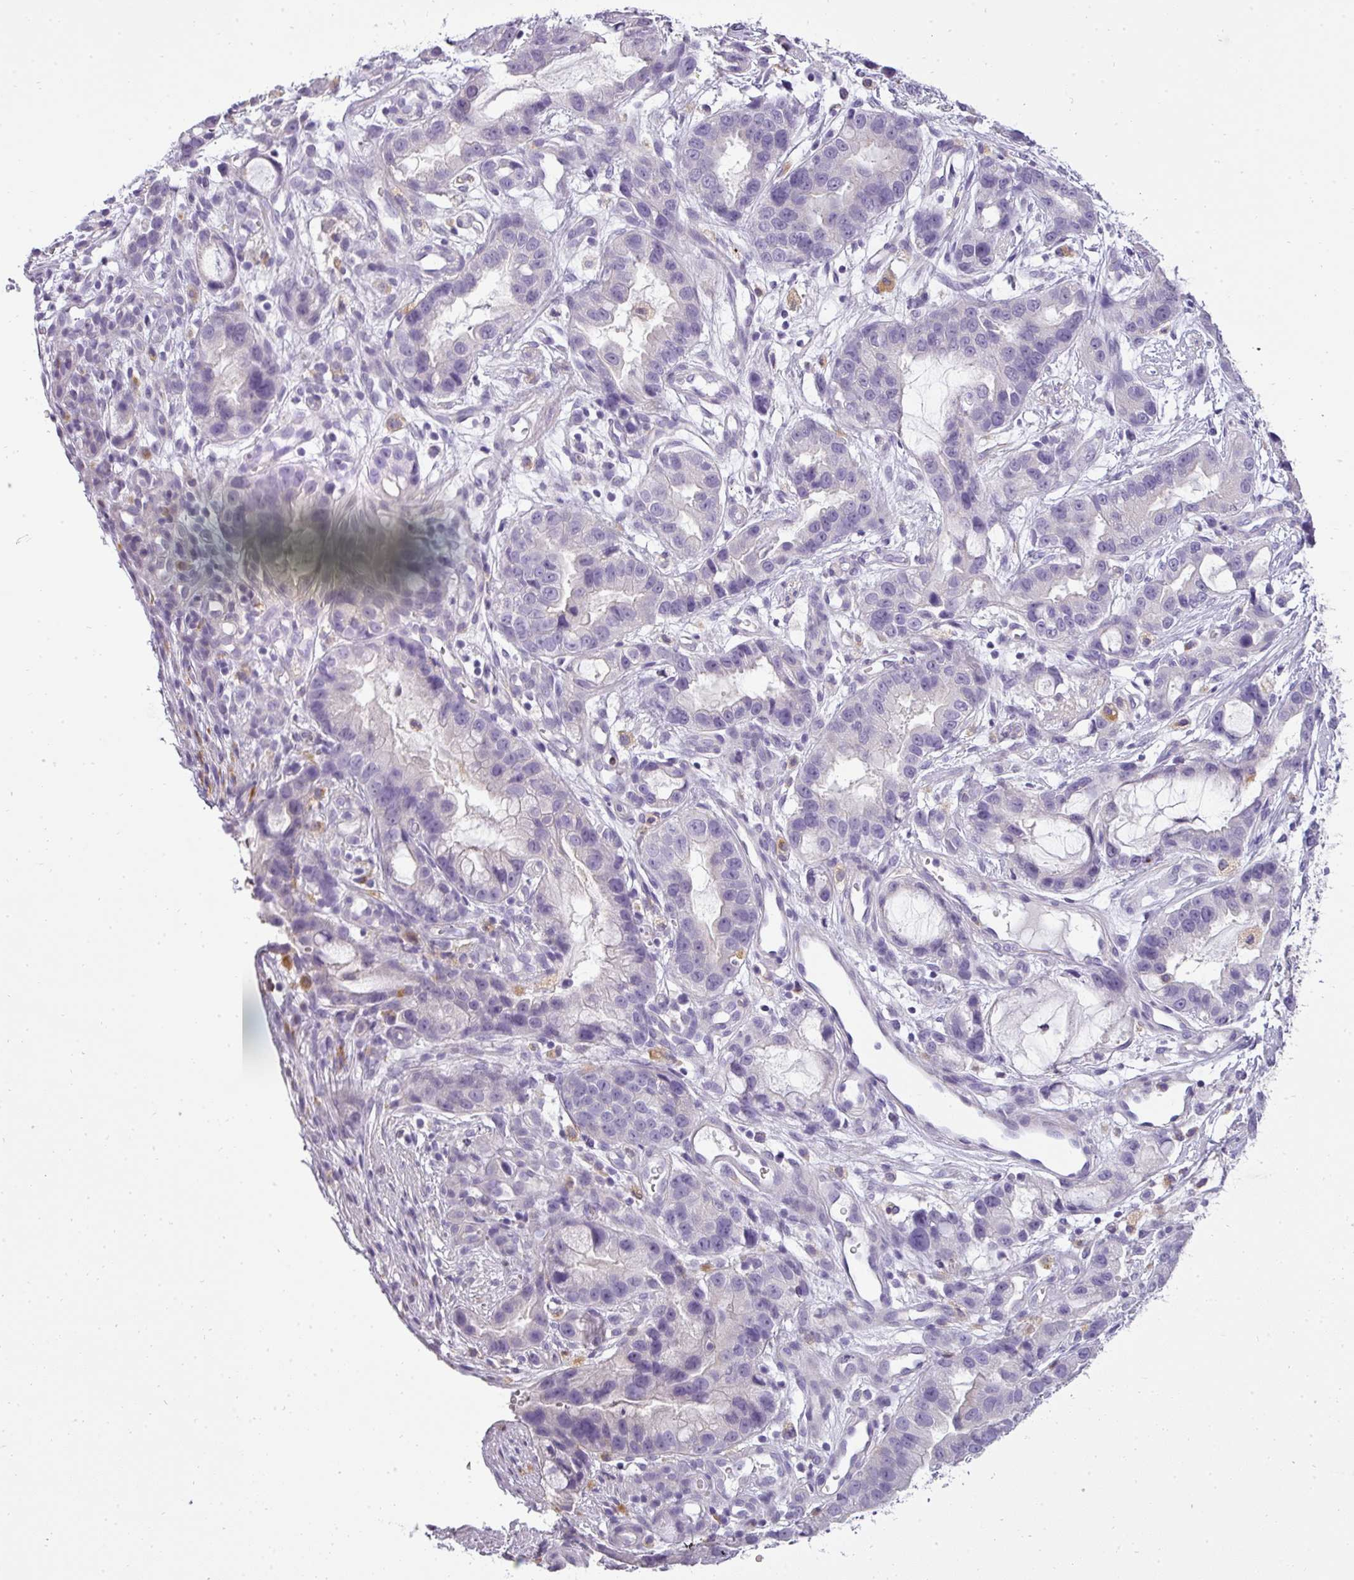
{"staining": {"intensity": "negative", "quantity": "none", "location": "none"}, "tissue": "stomach cancer", "cell_type": "Tumor cells", "image_type": "cancer", "snomed": [{"axis": "morphology", "description": "Adenocarcinoma, NOS"}, {"axis": "topography", "description": "Stomach"}], "caption": "This is an IHC micrograph of stomach cancer (adenocarcinoma). There is no positivity in tumor cells.", "gene": "ATP6V1D", "patient": {"sex": "male", "age": 55}}